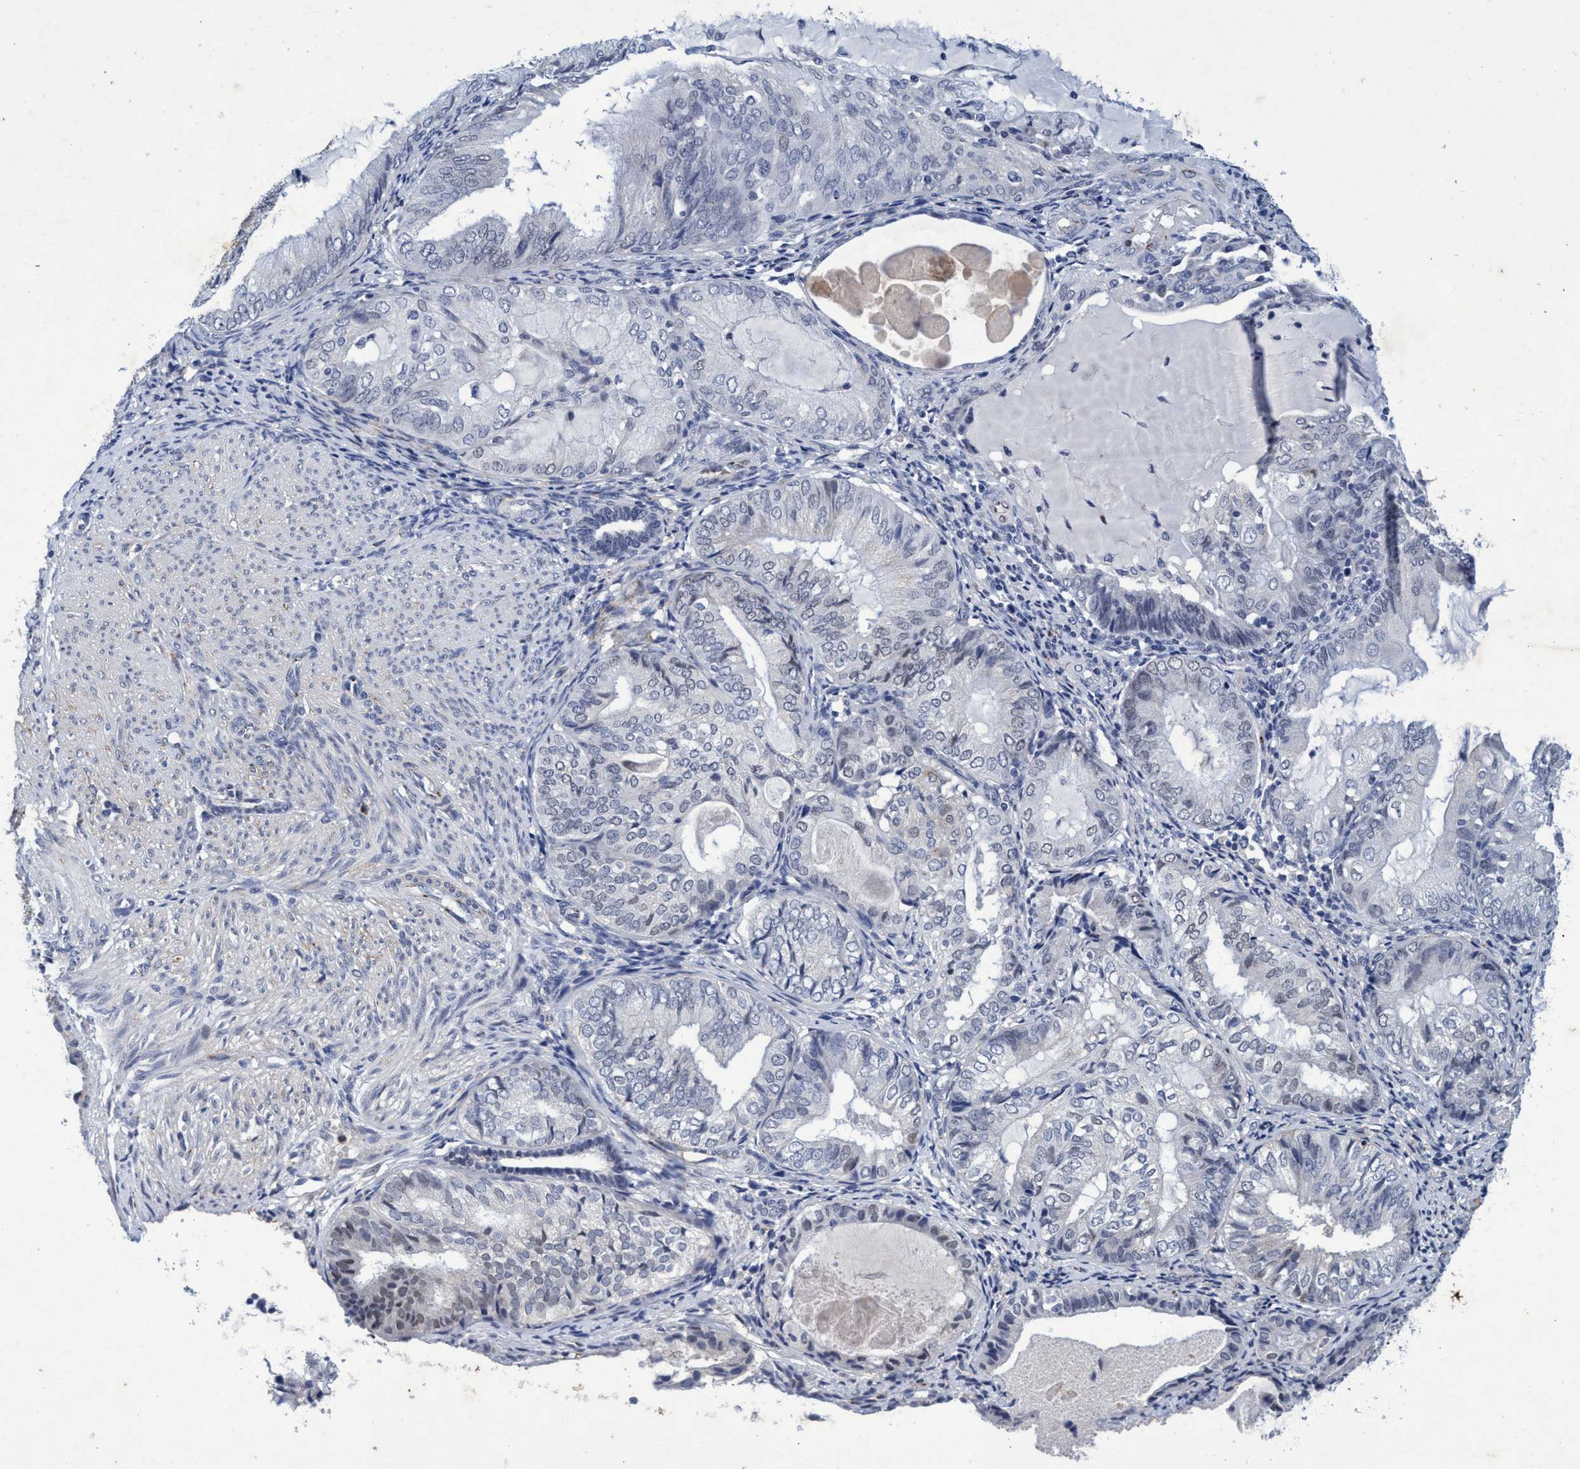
{"staining": {"intensity": "negative", "quantity": "none", "location": "none"}, "tissue": "endometrial cancer", "cell_type": "Tumor cells", "image_type": "cancer", "snomed": [{"axis": "morphology", "description": "Adenocarcinoma, NOS"}, {"axis": "topography", "description": "Endometrium"}], "caption": "This is an immunohistochemistry (IHC) histopathology image of endometrial cancer. There is no positivity in tumor cells.", "gene": "GRB14", "patient": {"sex": "female", "age": 81}}